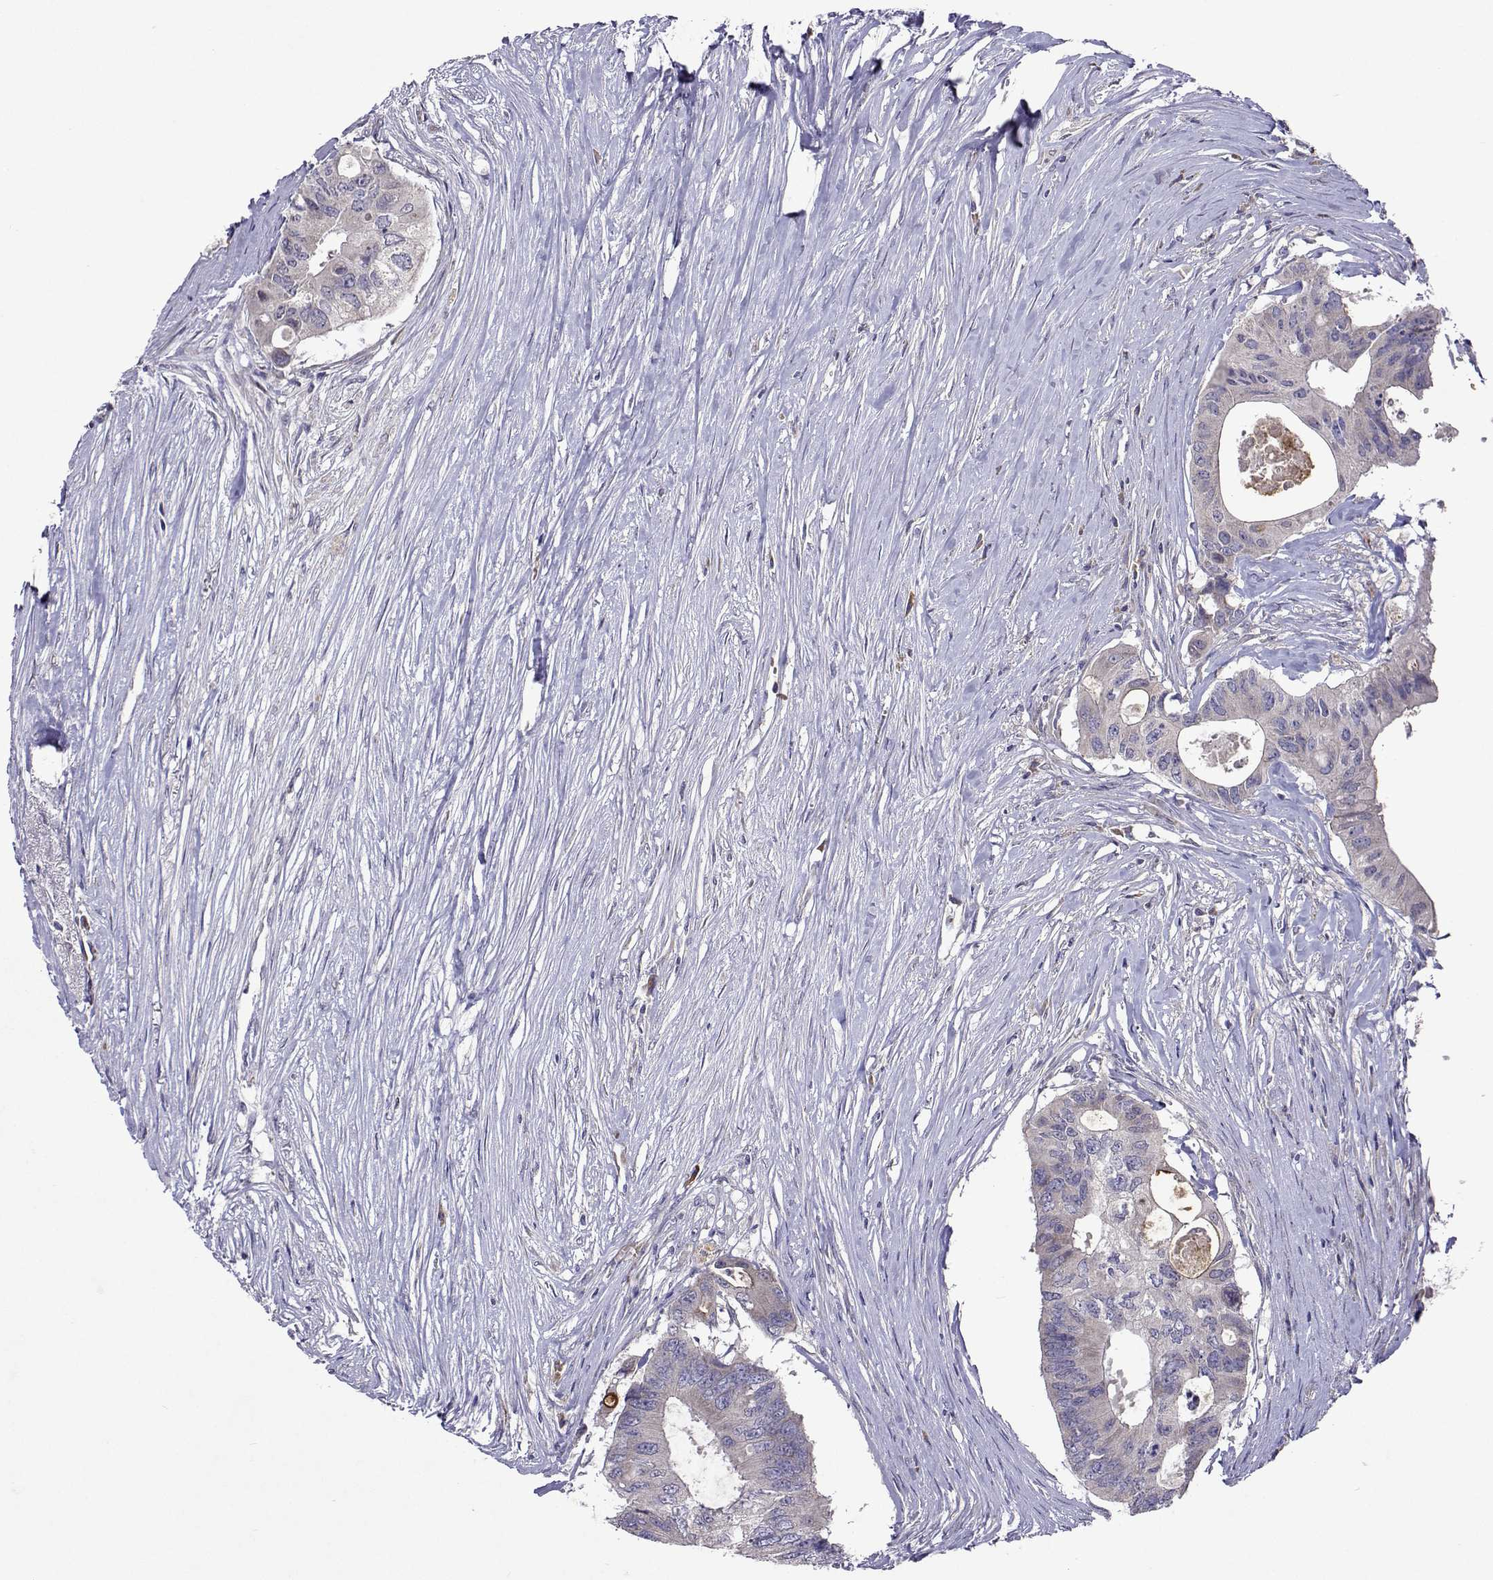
{"staining": {"intensity": "negative", "quantity": "none", "location": "none"}, "tissue": "colorectal cancer", "cell_type": "Tumor cells", "image_type": "cancer", "snomed": [{"axis": "morphology", "description": "Adenocarcinoma, NOS"}, {"axis": "topography", "description": "Colon"}], "caption": "Immunohistochemical staining of colorectal cancer (adenocarcinoma) displays no significant positivity in tumor cells. Brightfield microscopy of immunohistochemistry (IHC) stained with DAB (3,3'-diaminobenzidine) (brown) and hematoxylin (blue), captured at high magnification.", "gene": "TARBP2", "patient": {"sex": "male", "age": 71}}